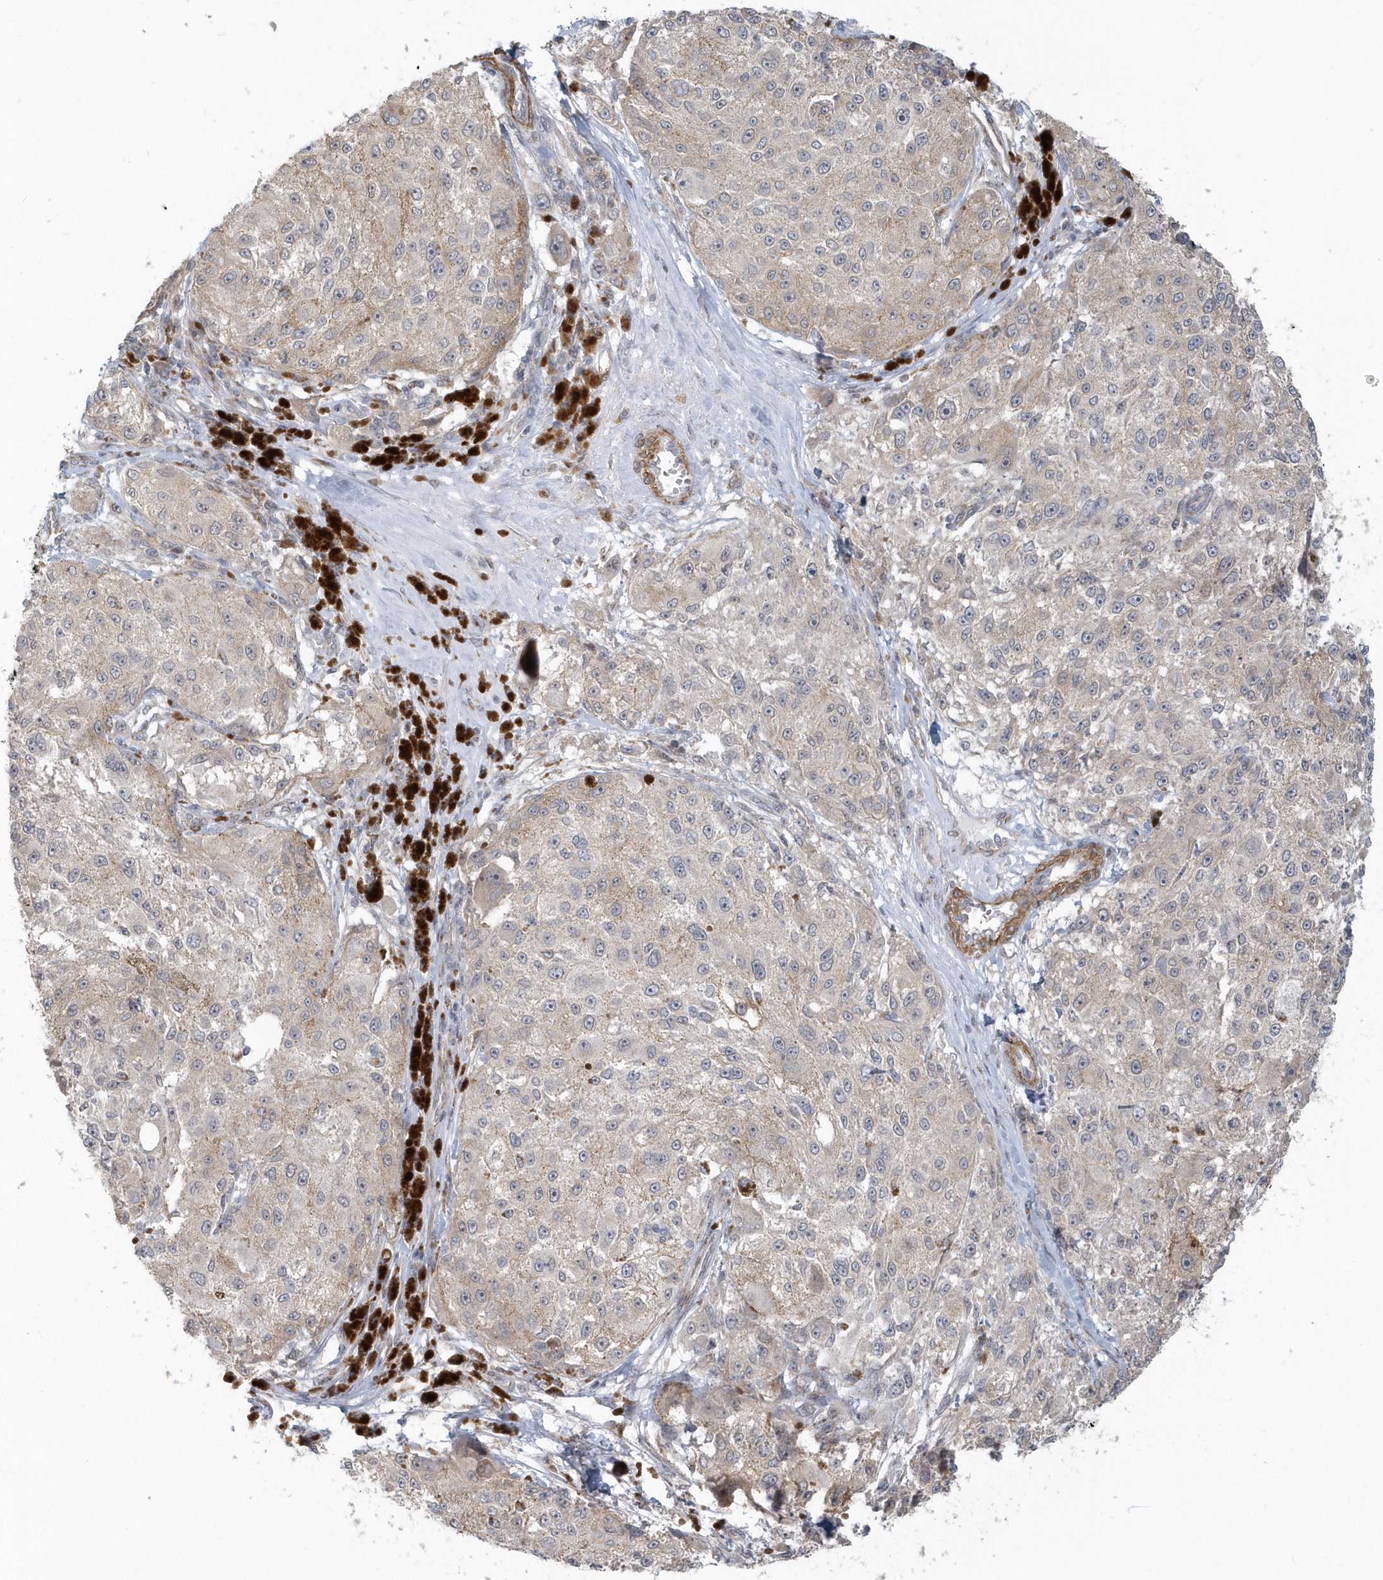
{"staining": {"intensity": "moderate", "quantity": "25%-75%", "location": "cytoplasmic/membranous"}, "tissue": "melanoma", "cell_type": "Tumor cells", "image_type": "cancer", "snomed": [{"axis": "morphology", "description": "Necrosis, NOS"}, {"axis": "morphology", "description": "Malignant melanoma, NOS"}, {"axis": "topography", "description": "Skin"}], "caption": "Protein staining of malignant melanoma tissue demonstrates moderate cytoplasmic/membranous expression in approximately 25%-75% of tumor cells.", "gene": "NAPB", "patient": {"sex": "female", "age": 87}}